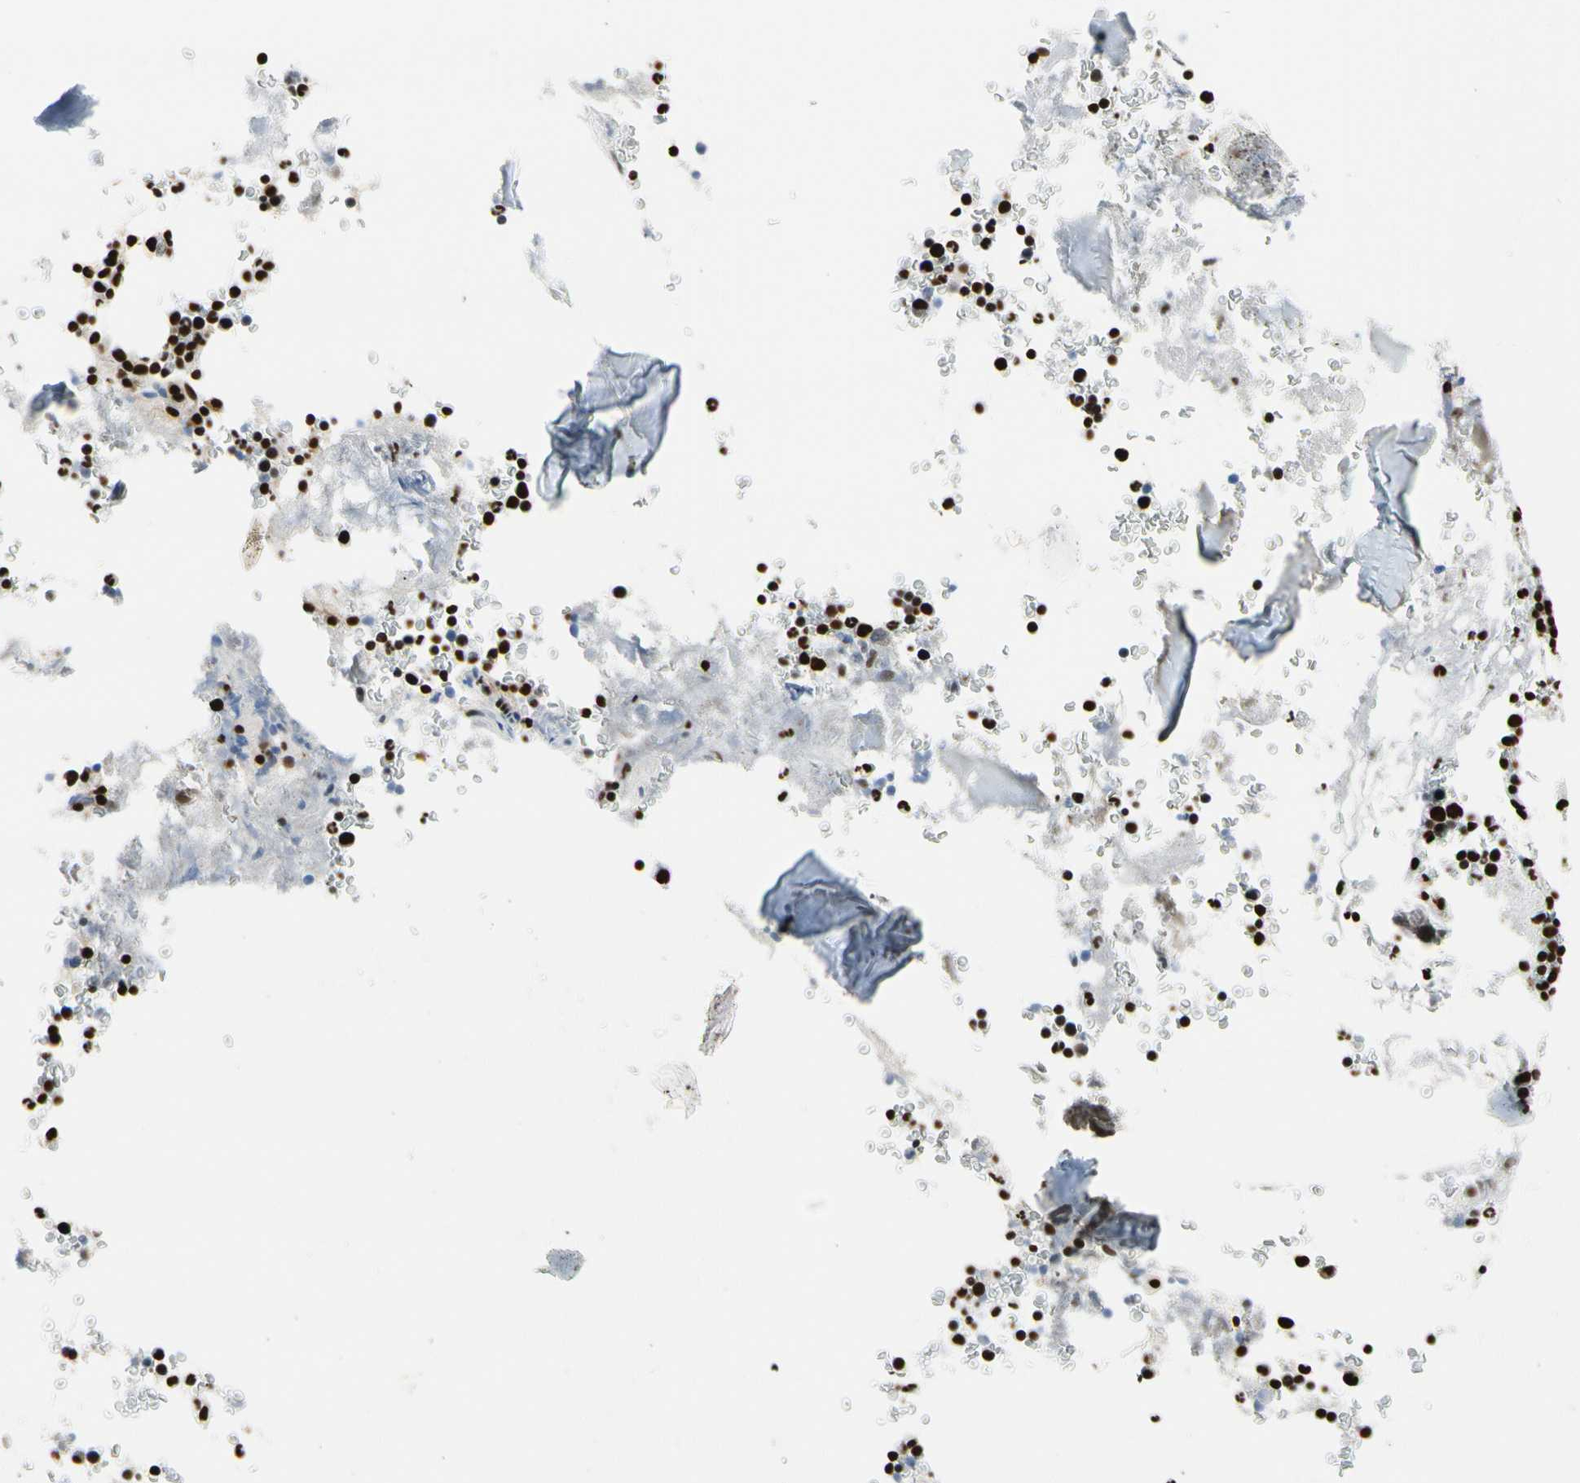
{"staining": {"intensity": "strong", "quantity": ">75%", "location": "nuclear"}, "tissue": "bone marrow", "cell_type": "Hematopoietic cells", "image_type": "normal", "snomed": [{"axis": "morphology", "description": "Normal tissue, NOS"}, {"axis": "topography", "description": "Bone marrow"}], "caption": "Immunohistochemical staining of normal bone marrow displays >75% levels of strong nuclear protein staining in about >75% of hematopoietic cells. The protein is stained brown, and the nuclei are stained in blue (DAB IHC with brightfield microscopy, high magnification).", "gene": "HNRNPK", "patient": {"sex": "male"}}